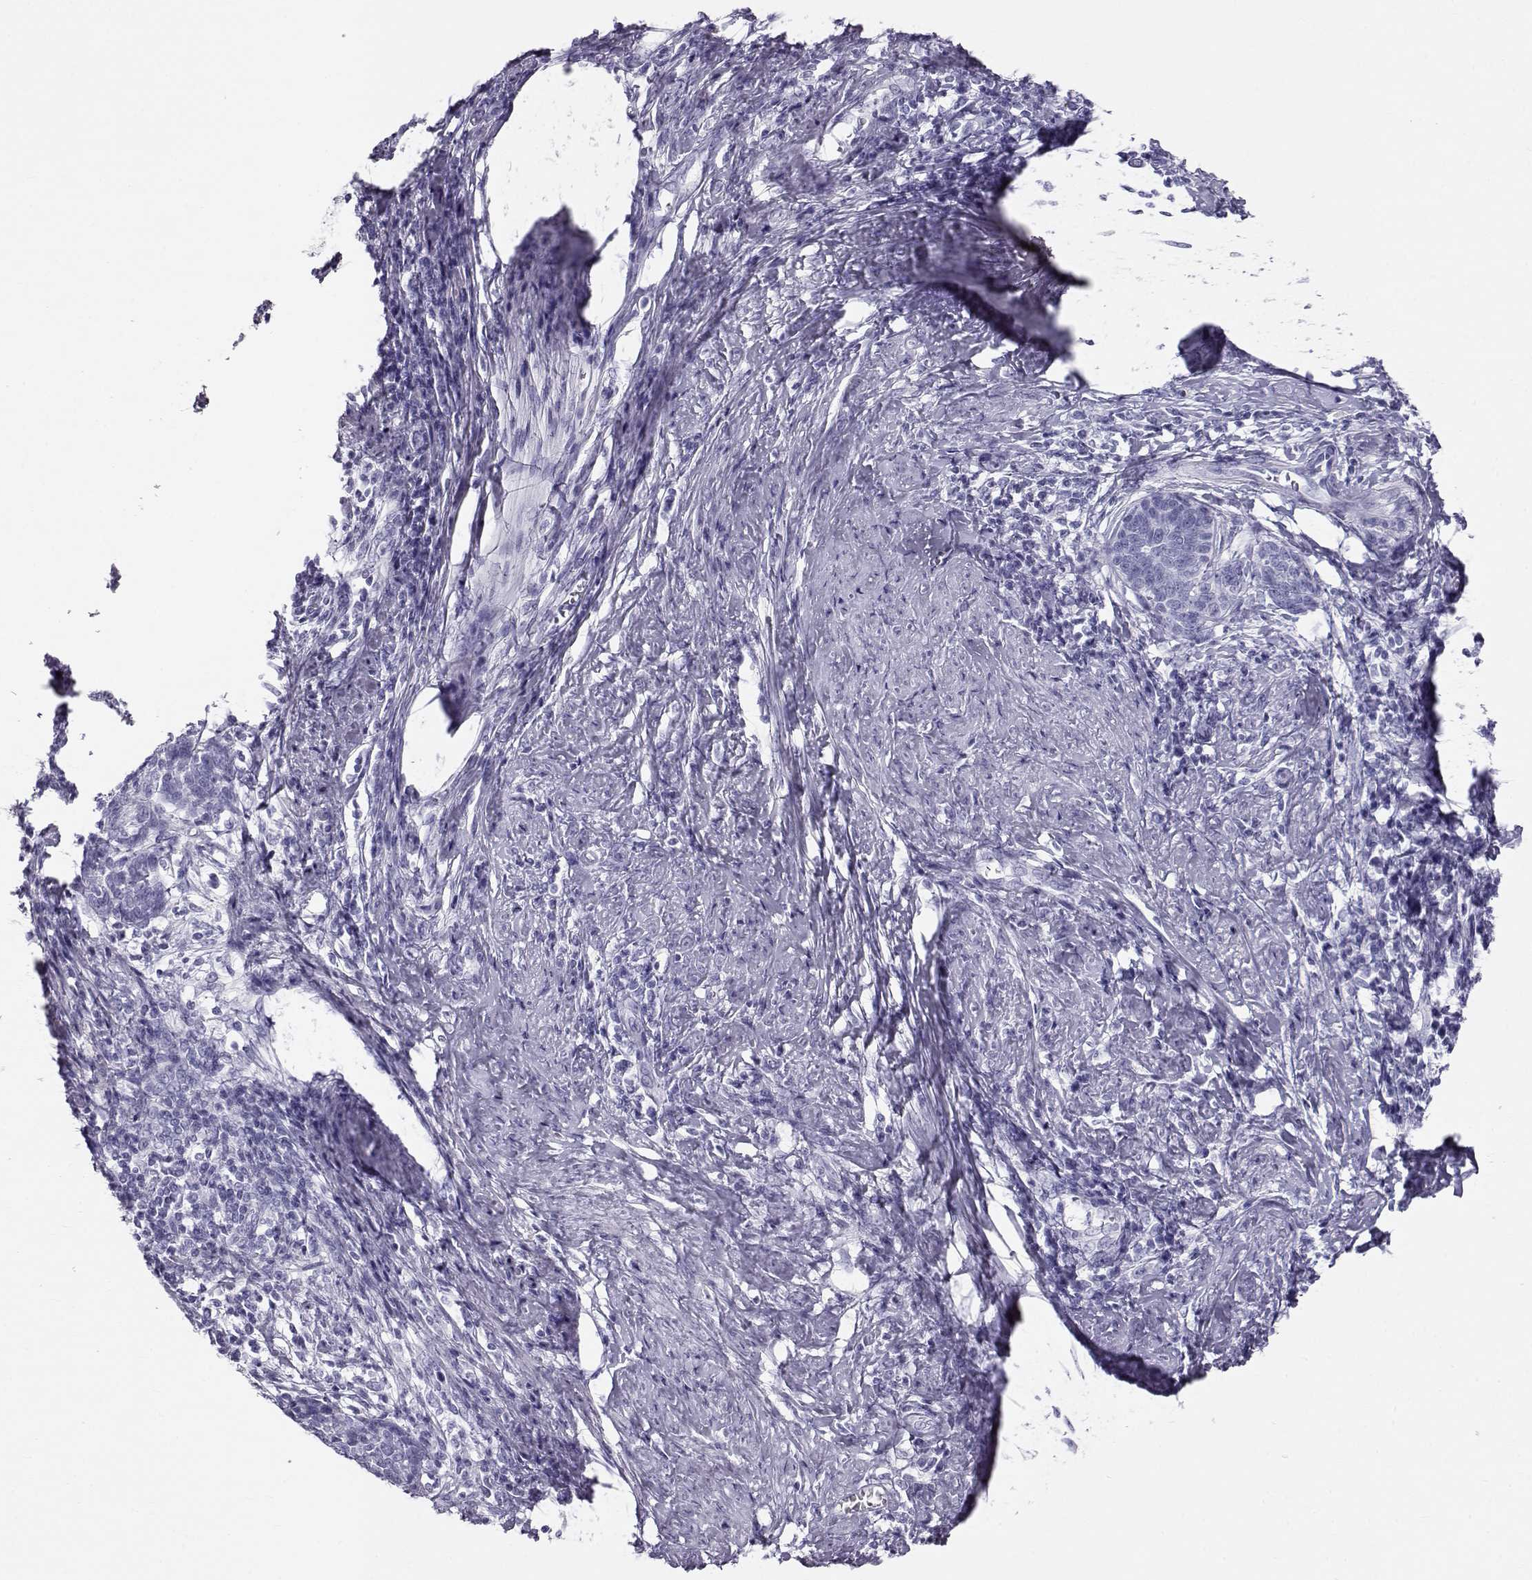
{"staining": {"intensity": "negative", "quantity": "none", "location": "none"}, "tissue": "cervical cancer", "cell_type": "Tumor cells", "image_type": "cancer", "snomed": [{"axis": "morphology", "description": "Squamous cell carcinoma, NOS"}, {"axis": "topography", "description": "Cervix"}], "caption": "Immunohistochemistry (IHC) micrograph of neoplastic tissue: cervical squamous cell carcinoma stained with DAB shows no significant protein positivity in tumor cells.", "gene": "RD3", "patient": {"sex": "female", "age": 39}}